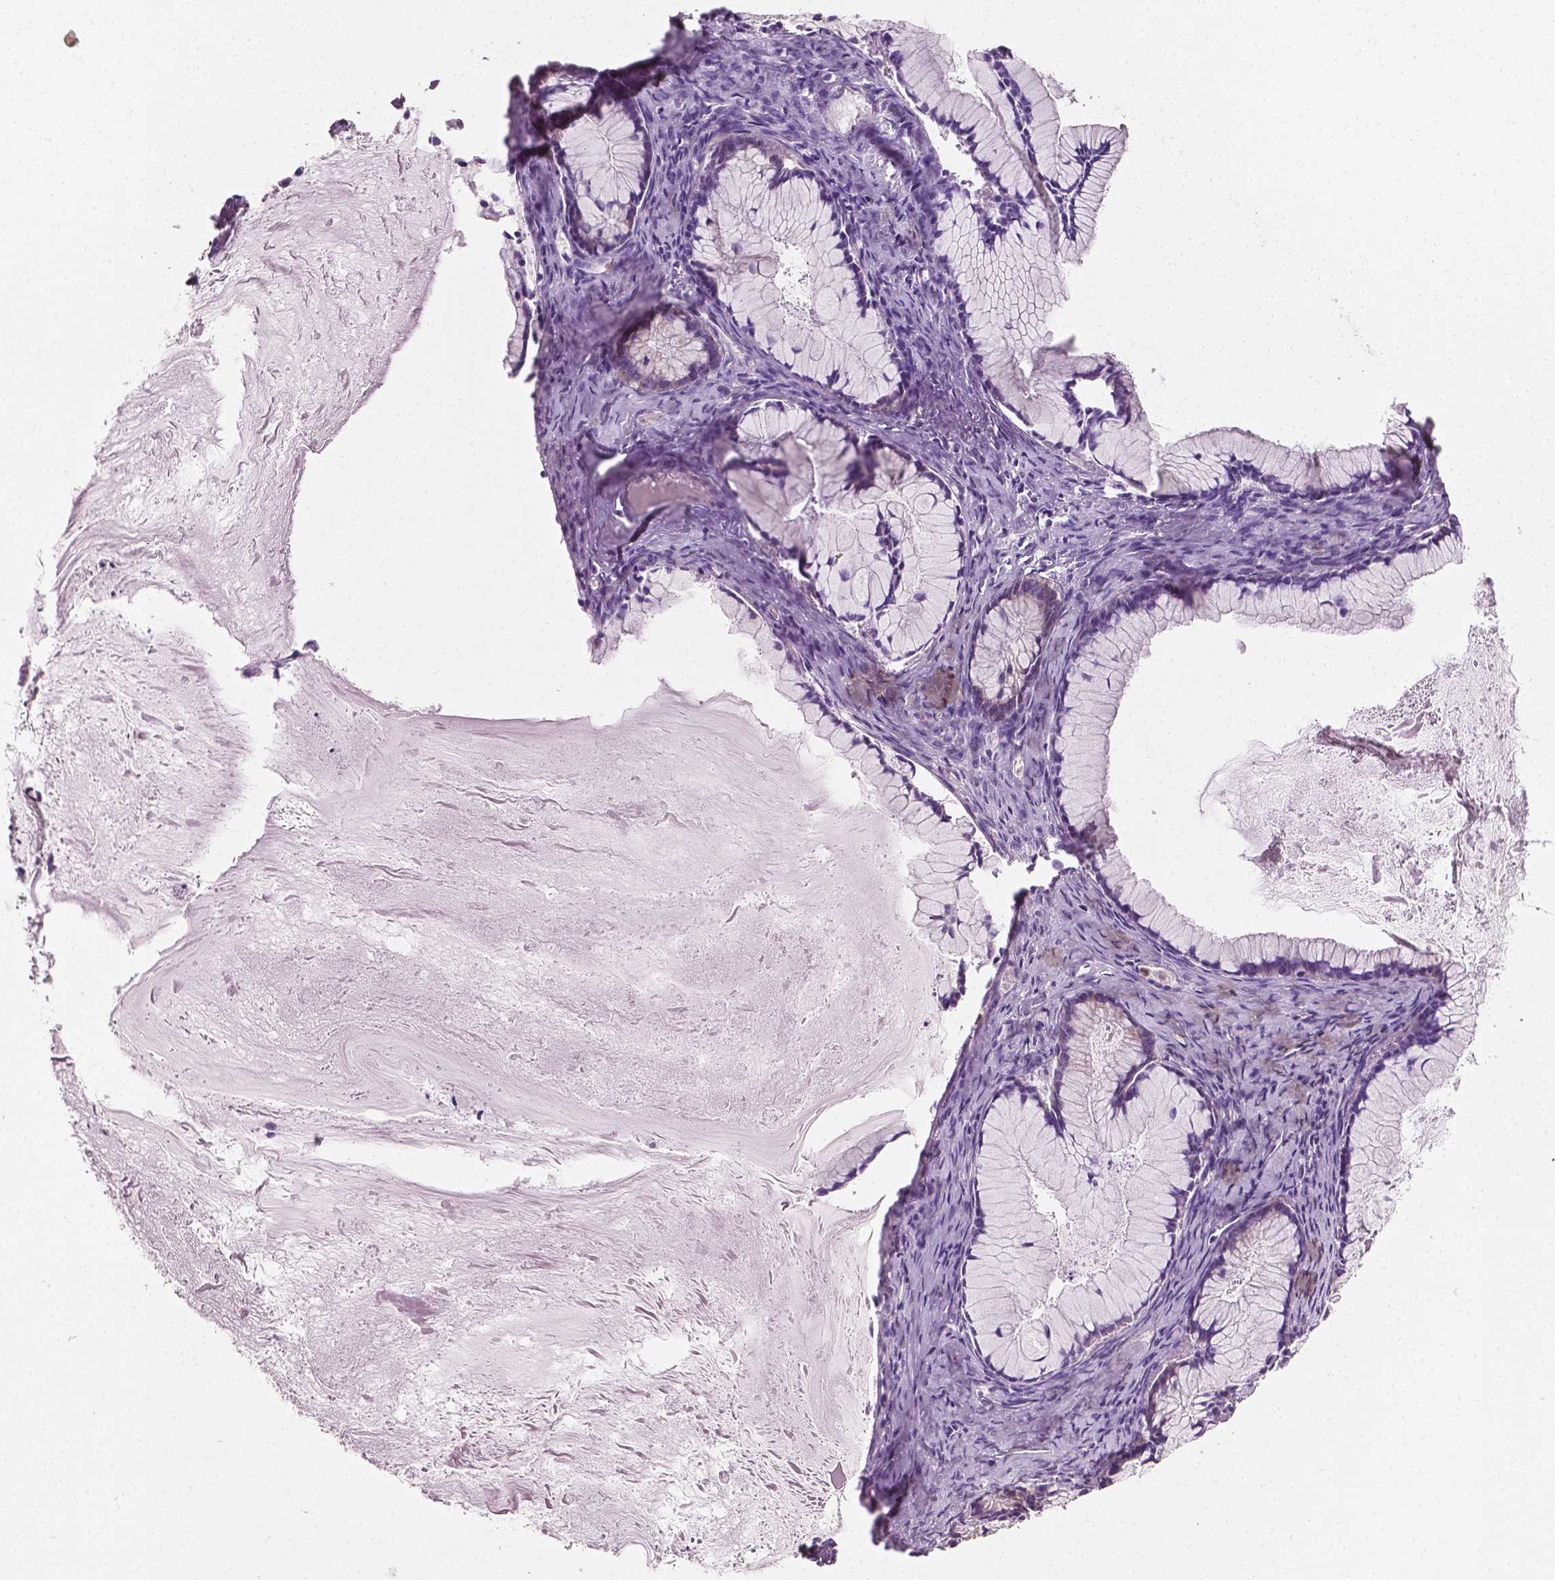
{"staining": {"intensity": "negative", "quantity": "none", "location": "none"}, "tissue": "ovarian cancer", "cell_type": "Tumor cells", "image_type": "cancer", "snomed": [{"axis": "morphology", "description": "Cystadenocarcinoma, mucinous, NOS"}, {"axis": "topography", "description": "Ovary"}], "caption": "Mucinous cystadenocarcinoma (ovarian) was stained to show a protein in brown. There is no significant staining in tumor cells. (Stains: DAB (3,3'-diaminobenzidine) immunohistochemistry with hematoxylin counter stain, Microscopy: brightfield microscopy at high magnification).", "gene": "PTX3", "patient": {"sex": "female", "age": 41}}